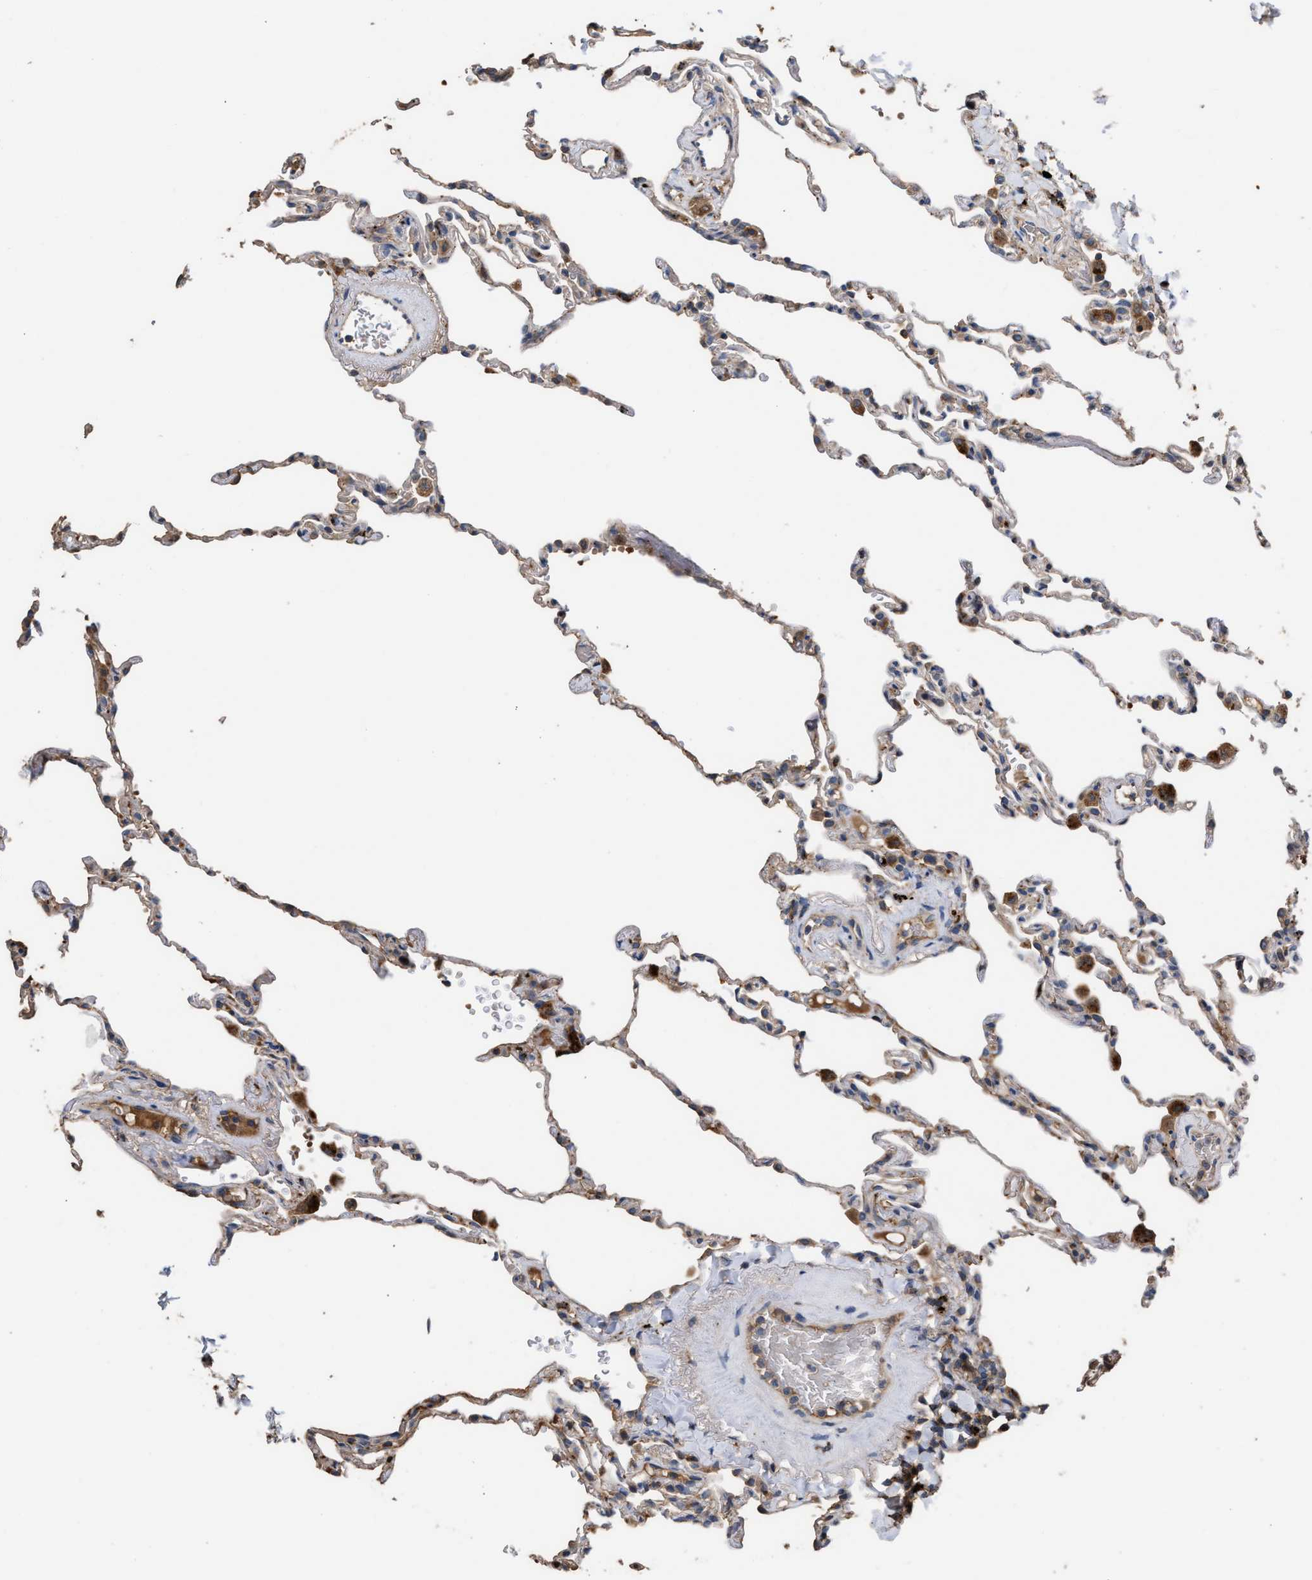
{"staining": {"intensity": "moderate", "quantity": "<25%", "location": "cytoplasmic/membranous"}, "tissue": "lung", "cell_type": "Alveolar cells", "image_type": "normal", "snomed": [{"axis": "morphology", "description": "Normal tissue, NOS"}, {"axis": "topography", "description": "Lung"}], "caption": "Protein positivity by IHC exhibits moderate cytoplasmic/membranous positivity in approximately <25% of alveolar cells in benign lung.", "gene": "ELMO3", "patient": {"sex": "male", "age": 59}}